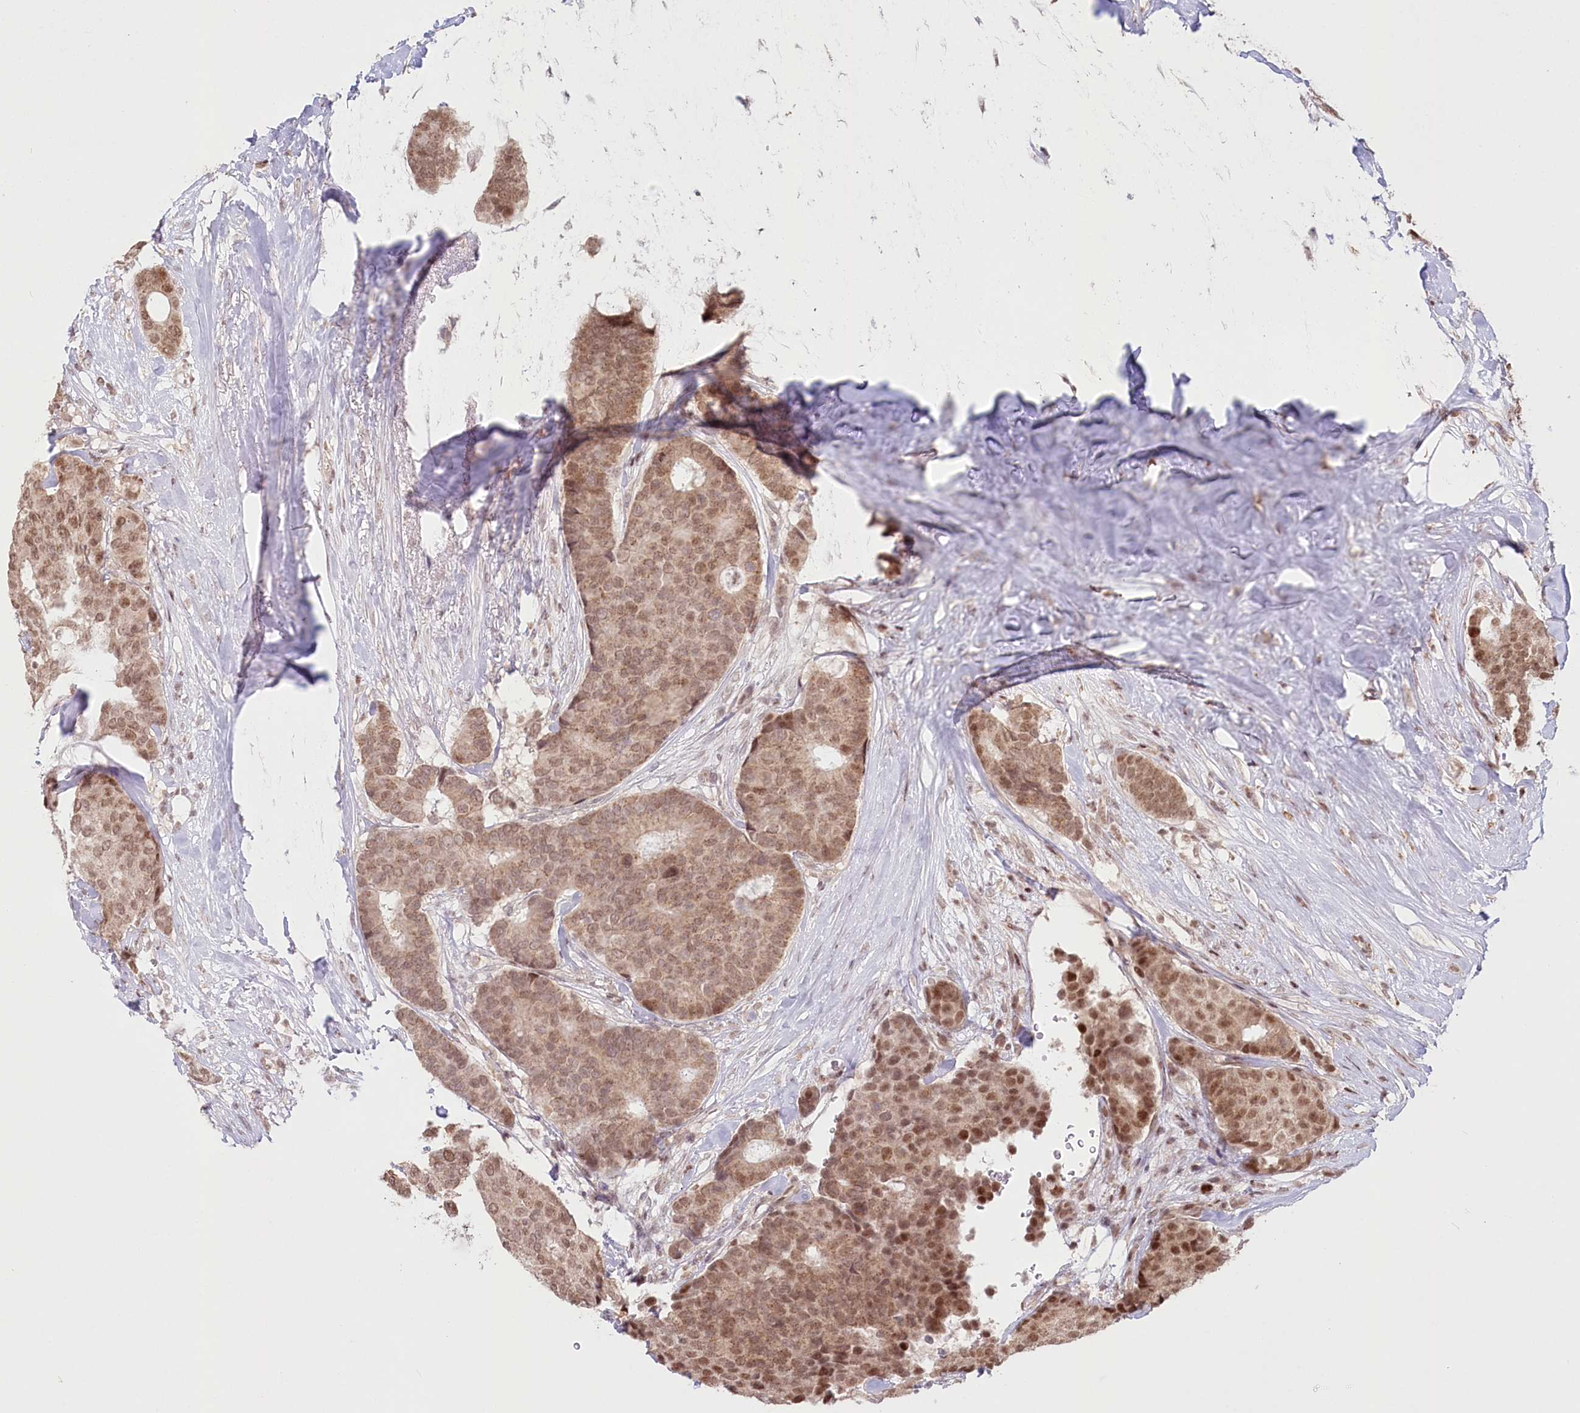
{"staining": {"intensity": "moderate", "quantity": ">75%", "location": "cytoplasmic/membranous,nuclear"}, "tissue": "breast cancer", "cell_type": "Tumor cells", "image_type": "cancer", "snomed": [{"axis": "morphology", "description": "Duct carcinoma"}, {"axis": "topography", "description": "Breast"}], "caption": "Immunohistochemistry staining of intraductal carcinoma (breast), which exhibits medium levels of moderate cytoplasmic/membranous and nuclear positivity in about >75% of tumor cells indicating moderate cytoplasmic/membranous and nuclear protein expression. The staining was performed using DAB (3,3'-diaminobenzidine) (brown) for protein detection and nuclei were counterstained in hematoxylin (blue).", "gene": "PYURF", "patient": {"sex": "female", "age": 75}}